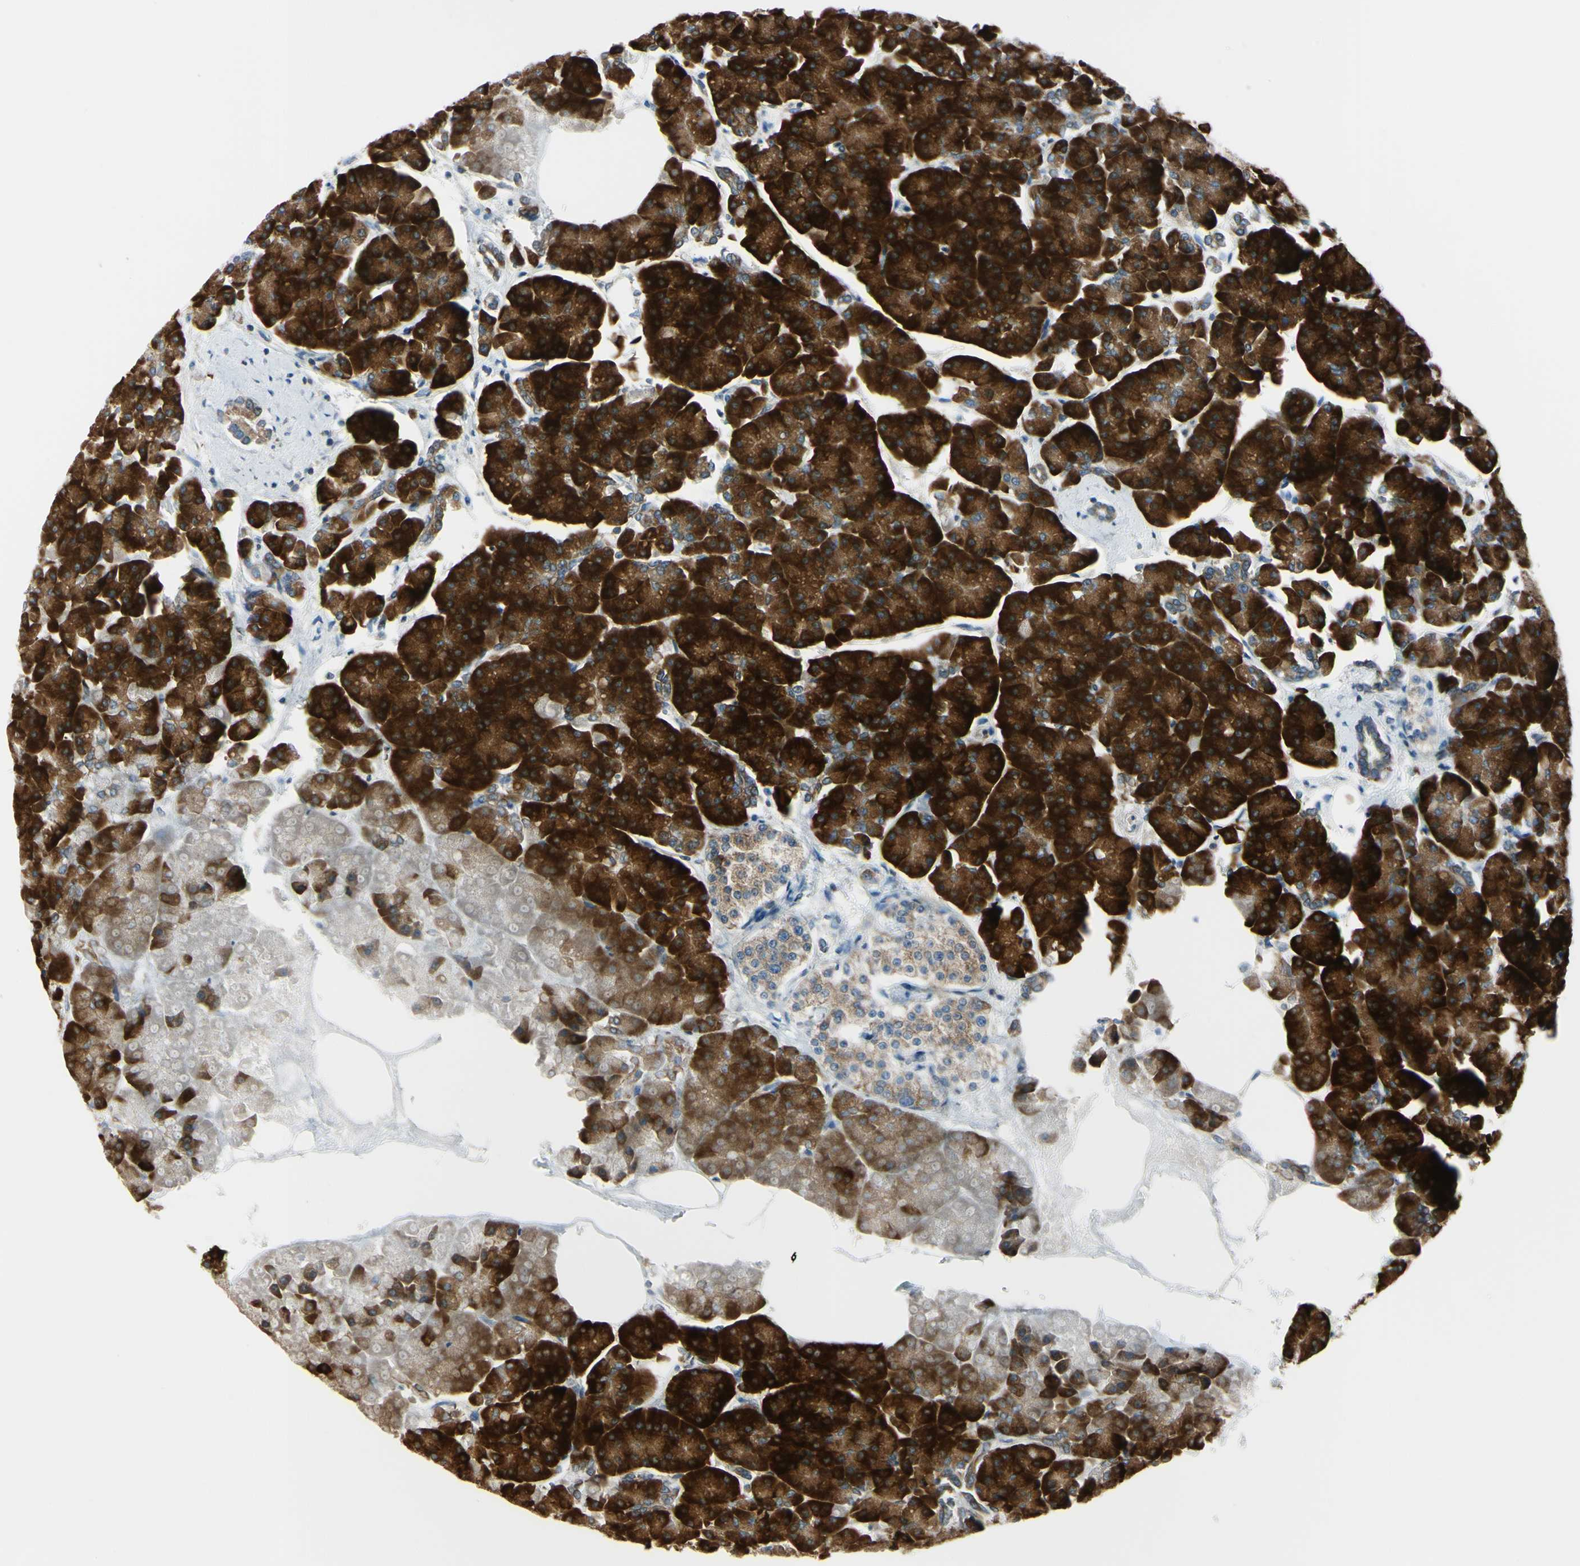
{"staining": {"intensity": "strong", "quantity": ">75%", "location": "cytoplasmic/membranous"}, "tissue": "pancreas", "cell_type": "Exocrine glandular cells", "image_type": "normal", "snomed": [{"axis": "morphology", "description": "Normal tissue, NOS"}, {"axis": "topography", "description": "Pancreas"}], "caption": "This micrograph reveals unremarkable pancreas stained with immunohistochemistry to label a protein in brown. The cytoplasmic/membranous of exocrine glandular cells show strong positivity for the protein. Nuclei are counter-stained blue.", "gene": "SELENOS", "patient": {"sex": "female", "age": 70}}